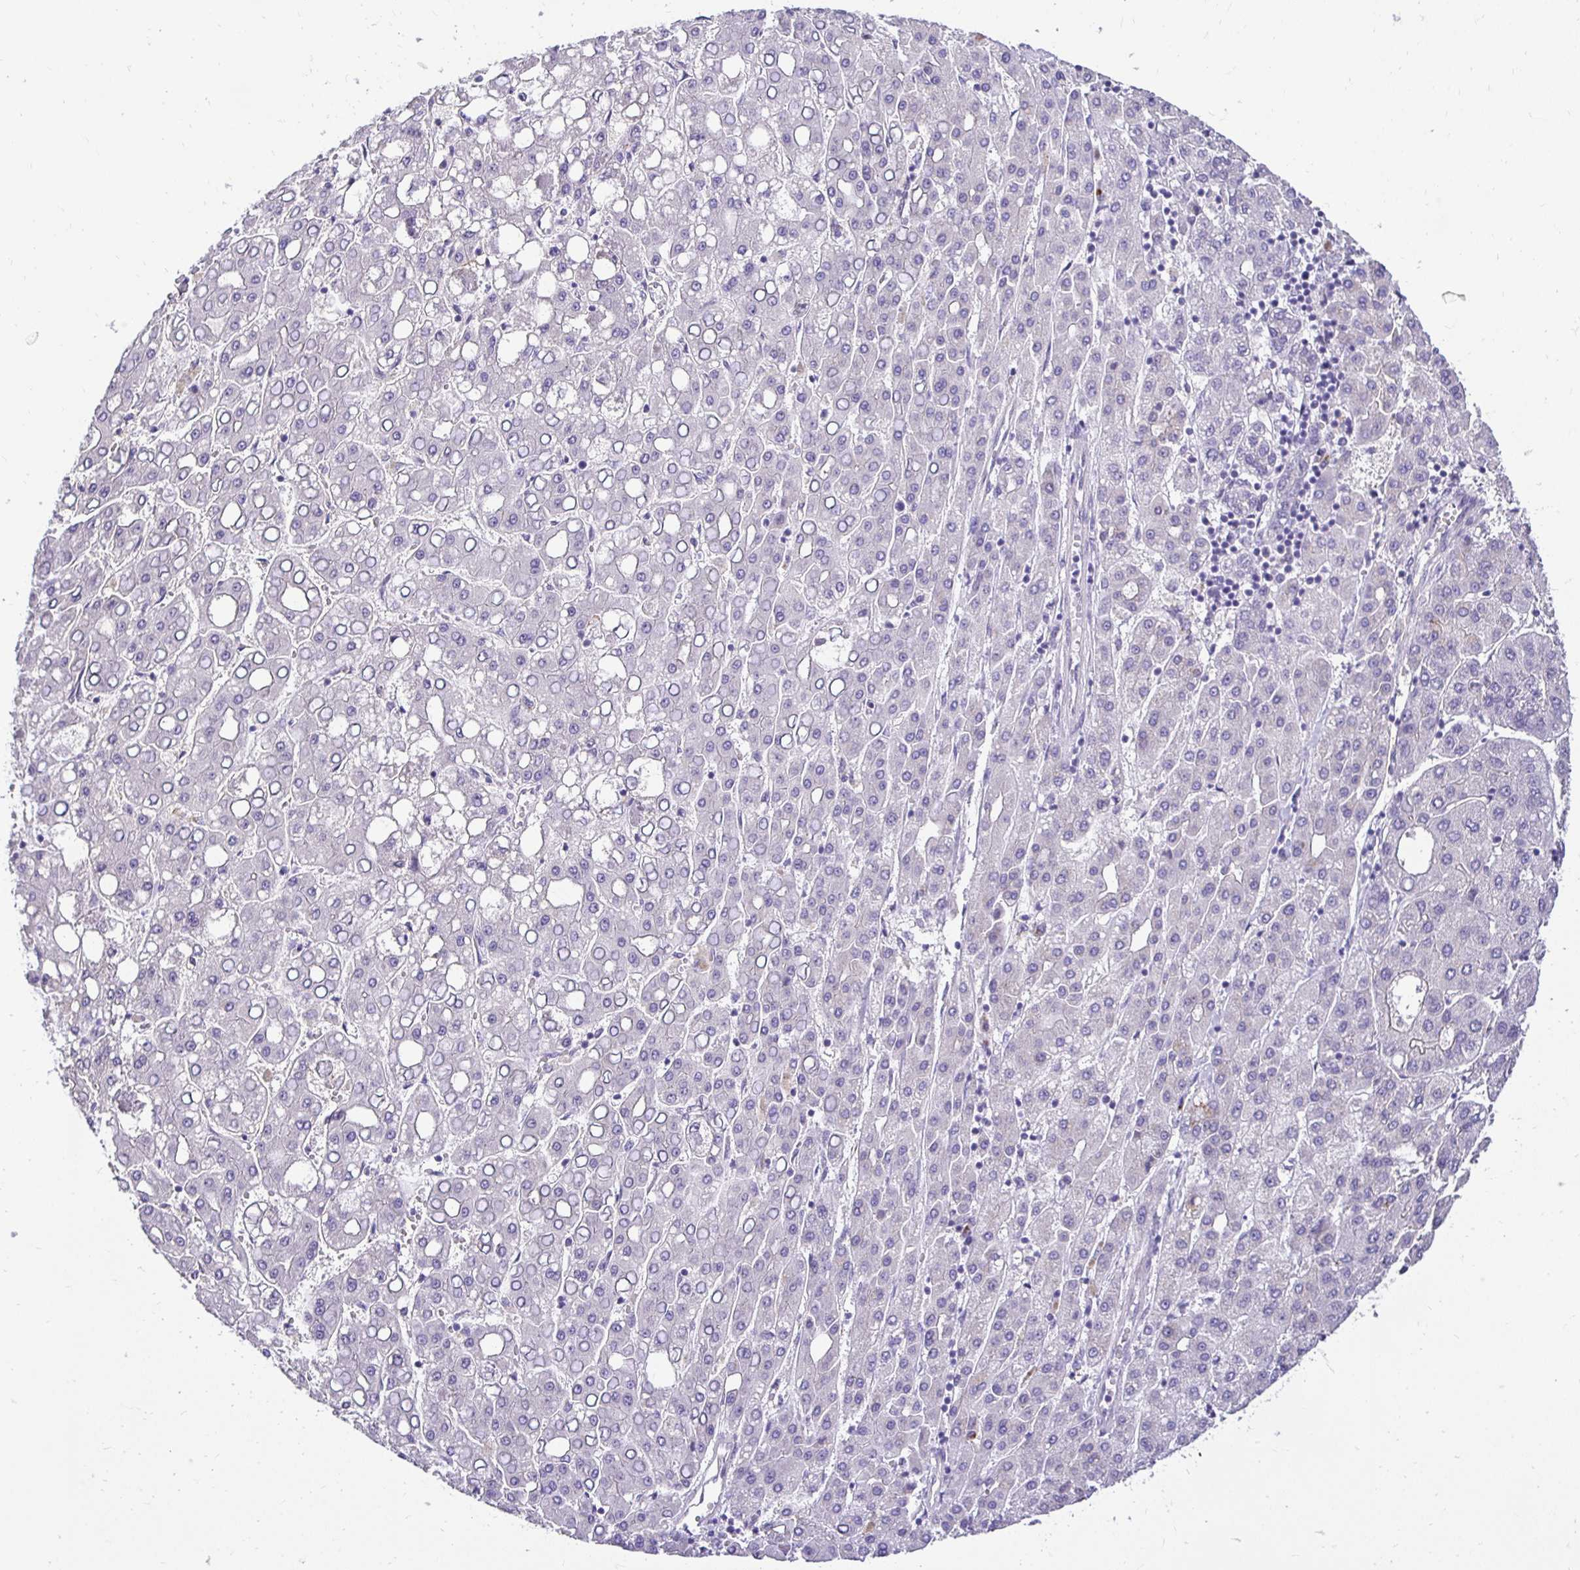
{"staining": {"intensity": "negative", "quantity": "none", "location": "none"}, "tissue": "liver cancer", "cell_type": "Tumor cells", "image_type": "cancer", "snomed": [{"axis": "morphology", "description": "Carcinoma, Hepatocellular, NOS"}, {"axis": "topography", "description": "Liver"}], "caption": "Tumor cells show no significant expression in hepatocellular carcinoma (liver). (DAB immunohistochemistry (IHC) with hematoxylin counter stain).", "gene": "SLC9A1", "patient": {"sex": "male", "age": 65}}